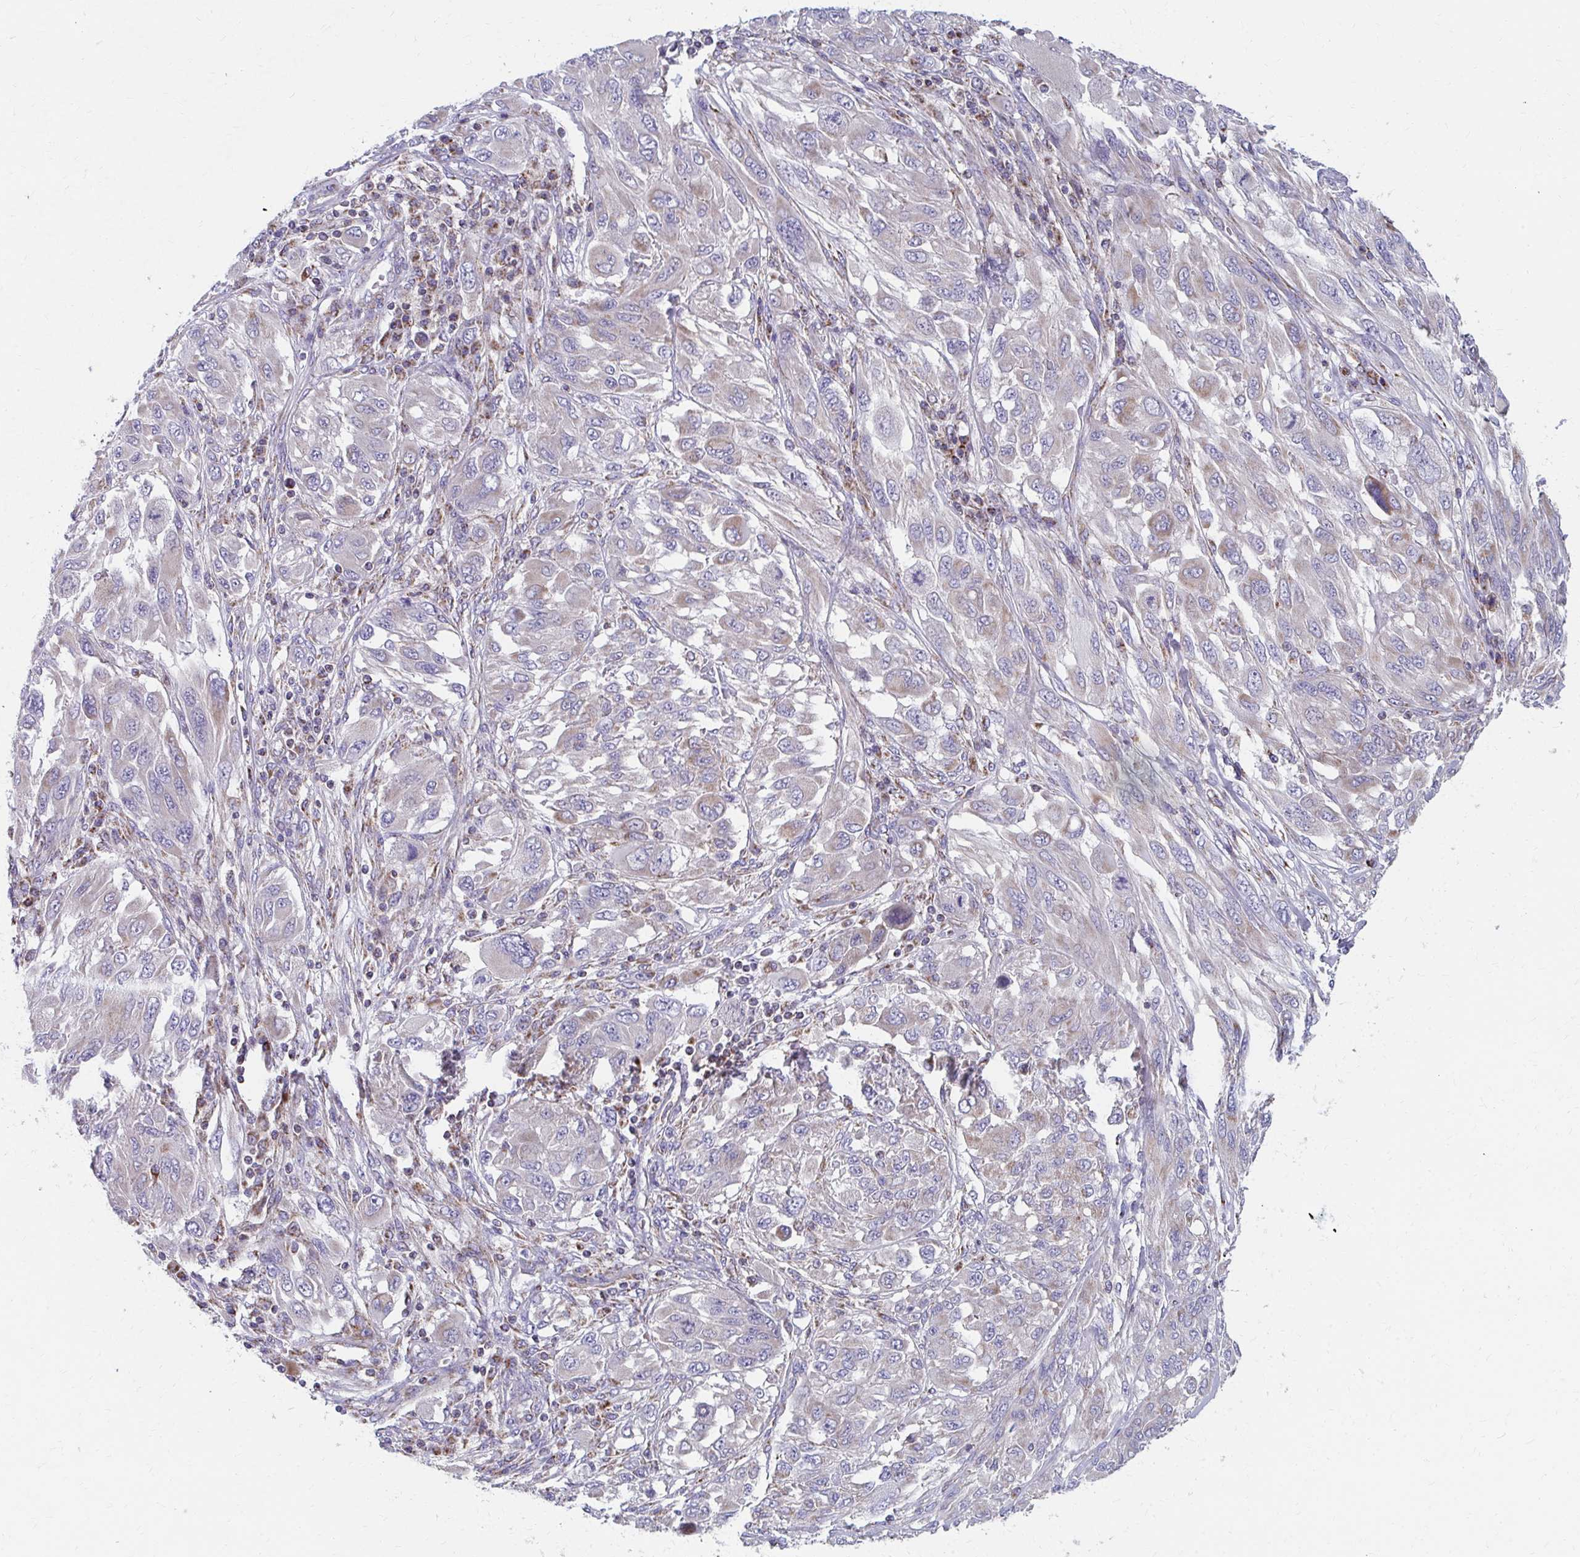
{"staining": {"intensity": "weak", "quantity": "<25%", "location": "cytoplasmic/membranous"}, "tissue": "melanoma", "cell_type": "Tumor cells", "image_type": "cancer", "snomed": [{"axis": "morphology", "description": "Malignant melanoma, NOS"}, {"axis": "topography", "description": "Skin"}], "caption": "Micrograph shows no significant protein positivity in tumor cells of melanoma.", "gene": "RCC1L", "patient": {"sex": "female", "age": 91}}